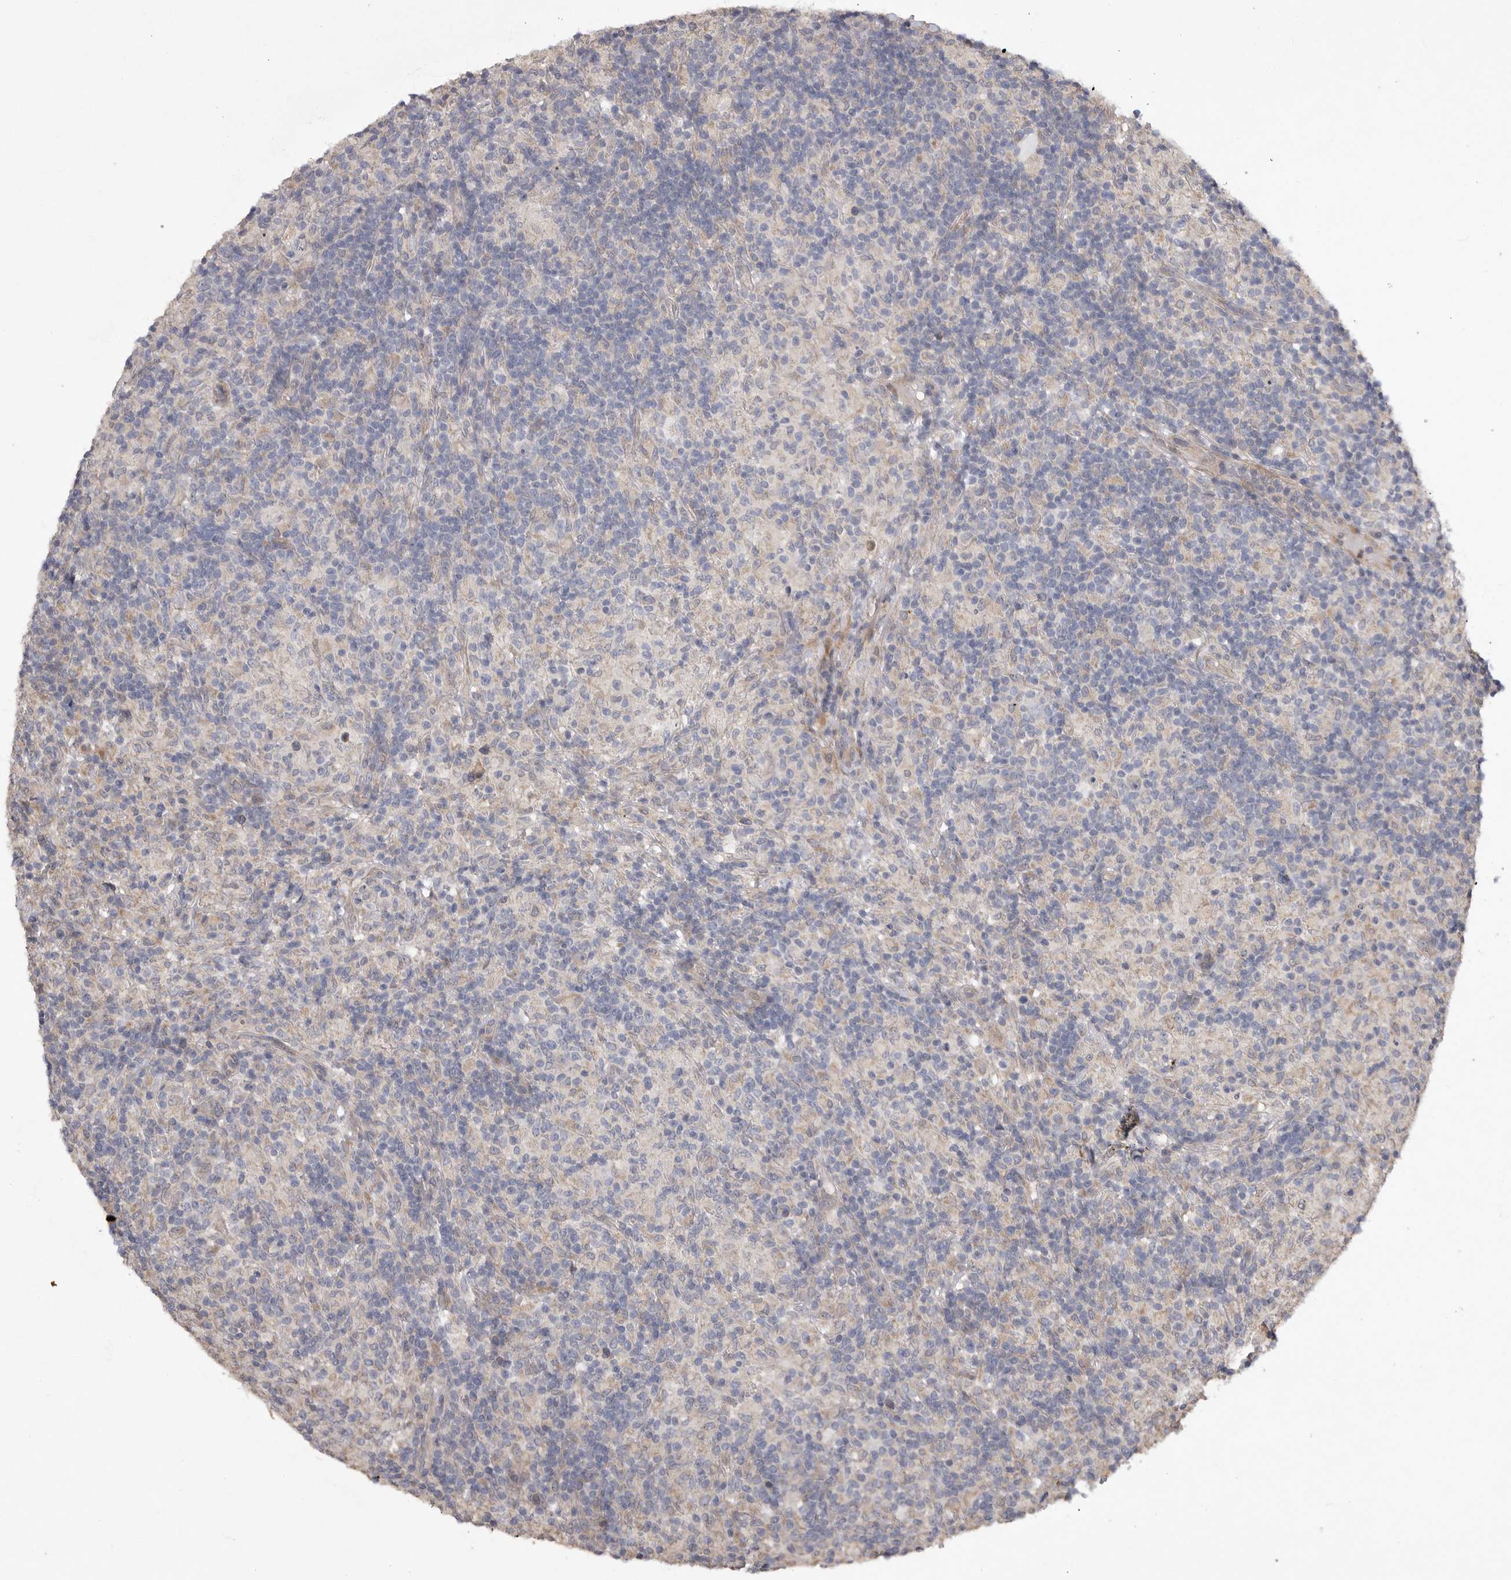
{"staining": {"intensity": "negative", "quantity": "none", "location": "none"}, "tissue": "lymphoma", "cell_type": "Tumor cells", "image_type": "cancer", "snomed": [{"axis": "morphology", "description": "Hodgkin's disease, NOS"}, {"axis": "topography", "description": "Lymph node"}], "caption": "A micrograph of human Hodgkin's disease is negative for staining in tumor cells.", "gene": "EDEM3", "patient": {"sex": "male", "age": 70}}